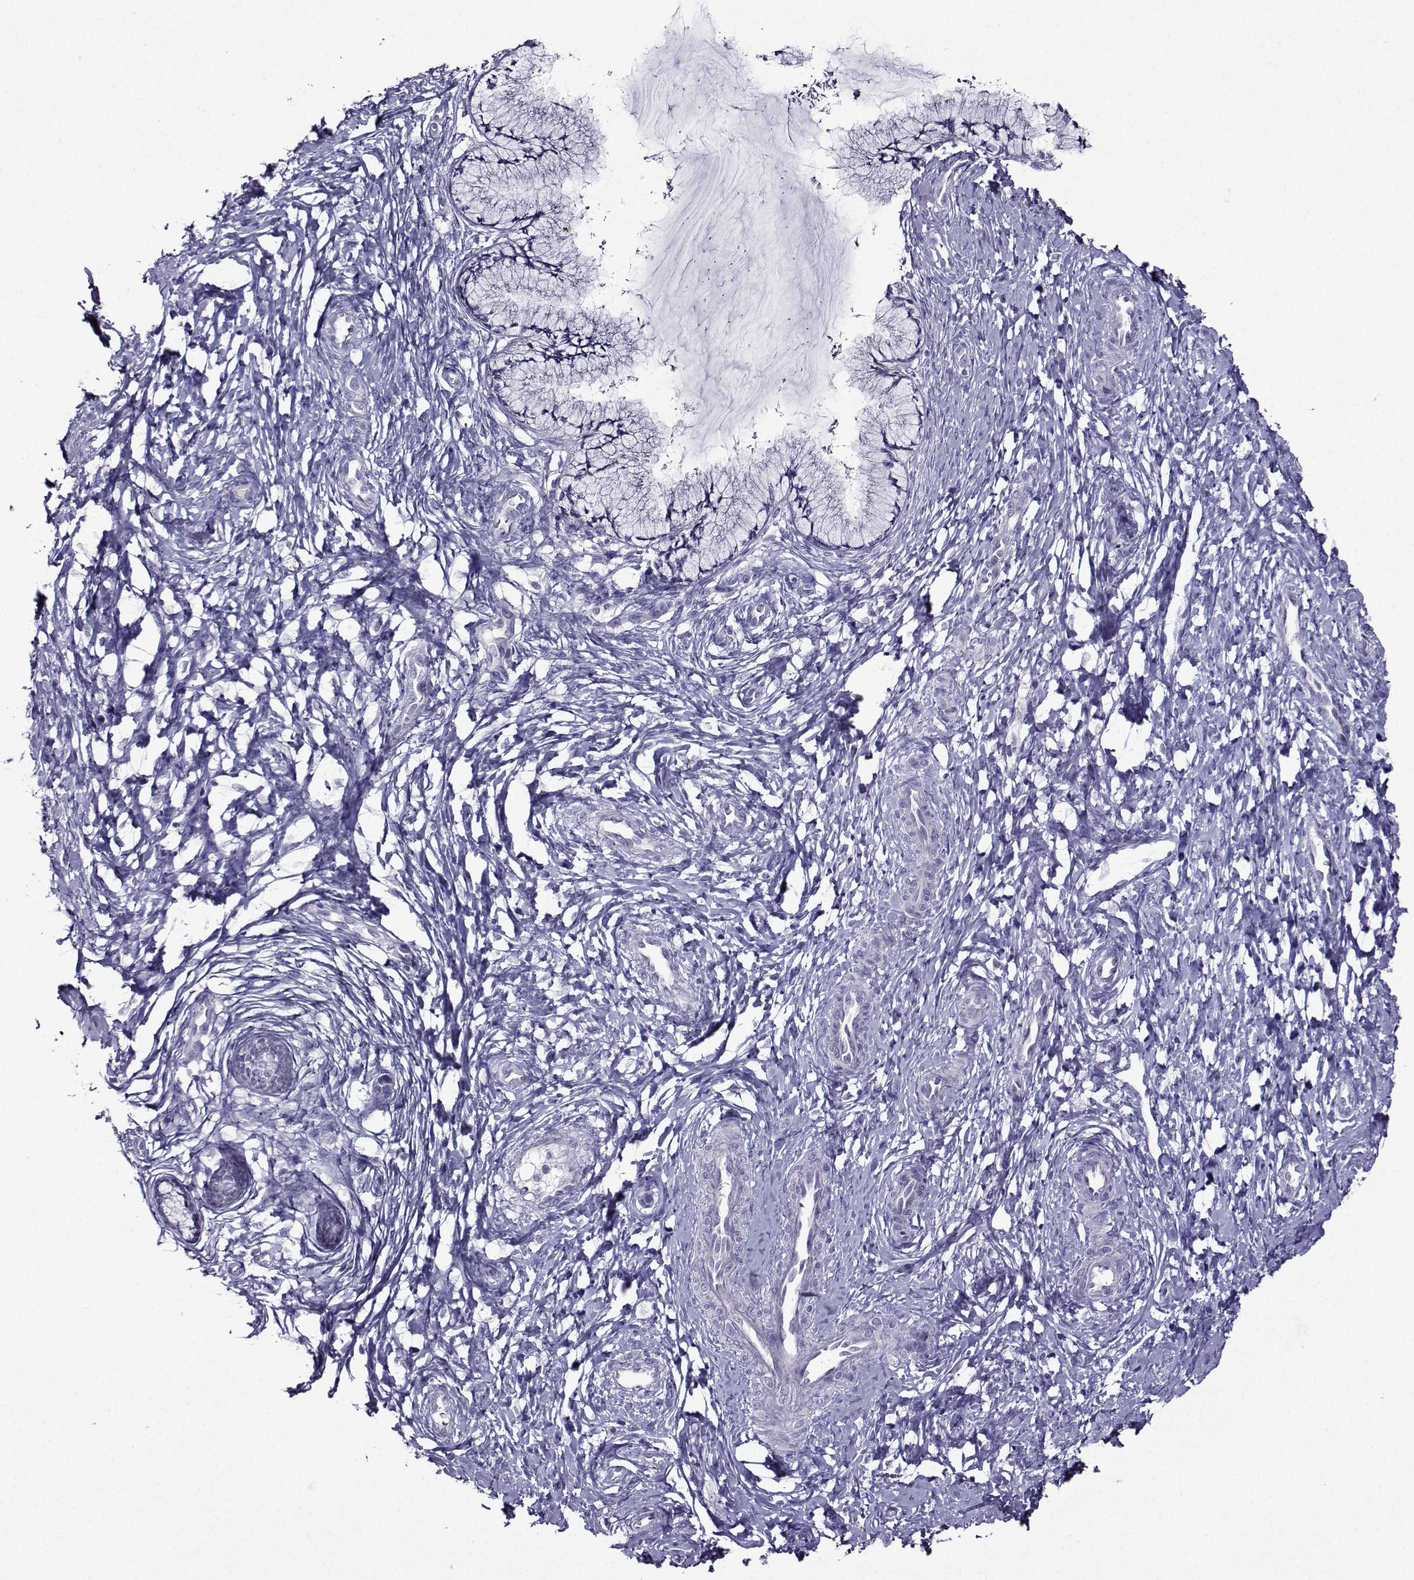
{"staining": {"intensity": "negative", "quantity": "none", "location": "none"}, "tissue": "cervix", "cell_type": "Glandular cells", "image_type": "normal", "snomed": [{"axis": "morphology", "description": "Normal tissue, NOS"}, {"axis": "topography", "description": "Cervix"}], "caption": "DAB (3,3'-diaminobenzidine) immunohistochemical staining of benign cervix reveals no significant positivity in glandular cells.", "gene": "TMEM266", "patient": {"sex": "female", "age": 37}}